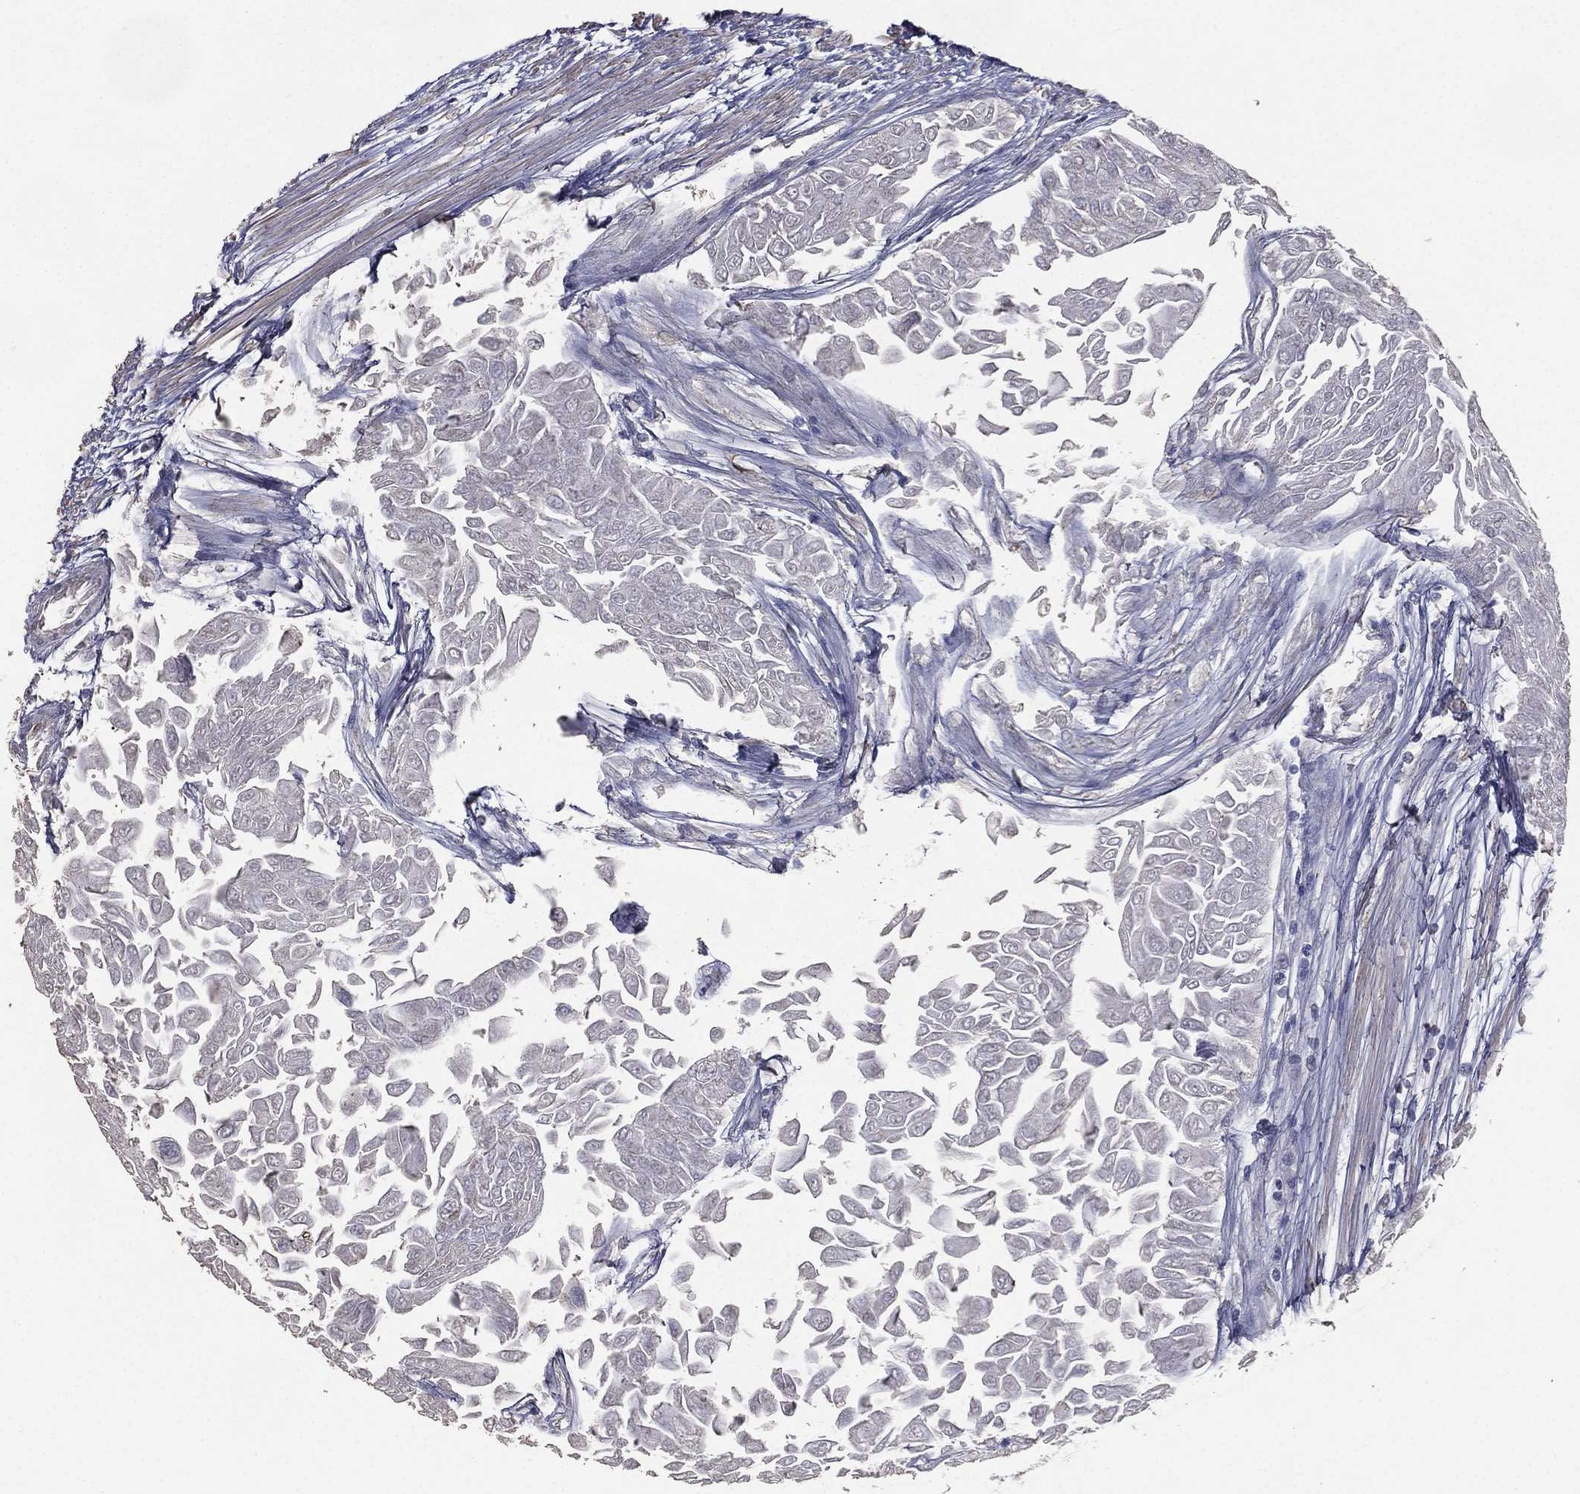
{"staining": {"intensity": "negative", "quantity": "none", "location": "none"}, "tissue": "urothelial cancer", "cell_type": "Tumor cells", "image_type": "cancer", "snomed": [{"axis": "morphology", "description": "Urothelial carcinoma, Low grade"}, {"axis": "topography", "description": "Urinary bladder"}], "caption": "Low-grade urothelial carcinoma was stained to show a protein in brown. There is no significant staining in tumor cells.", "gene": "ESX1", "patient": {"sex": "male", "age": 67}}